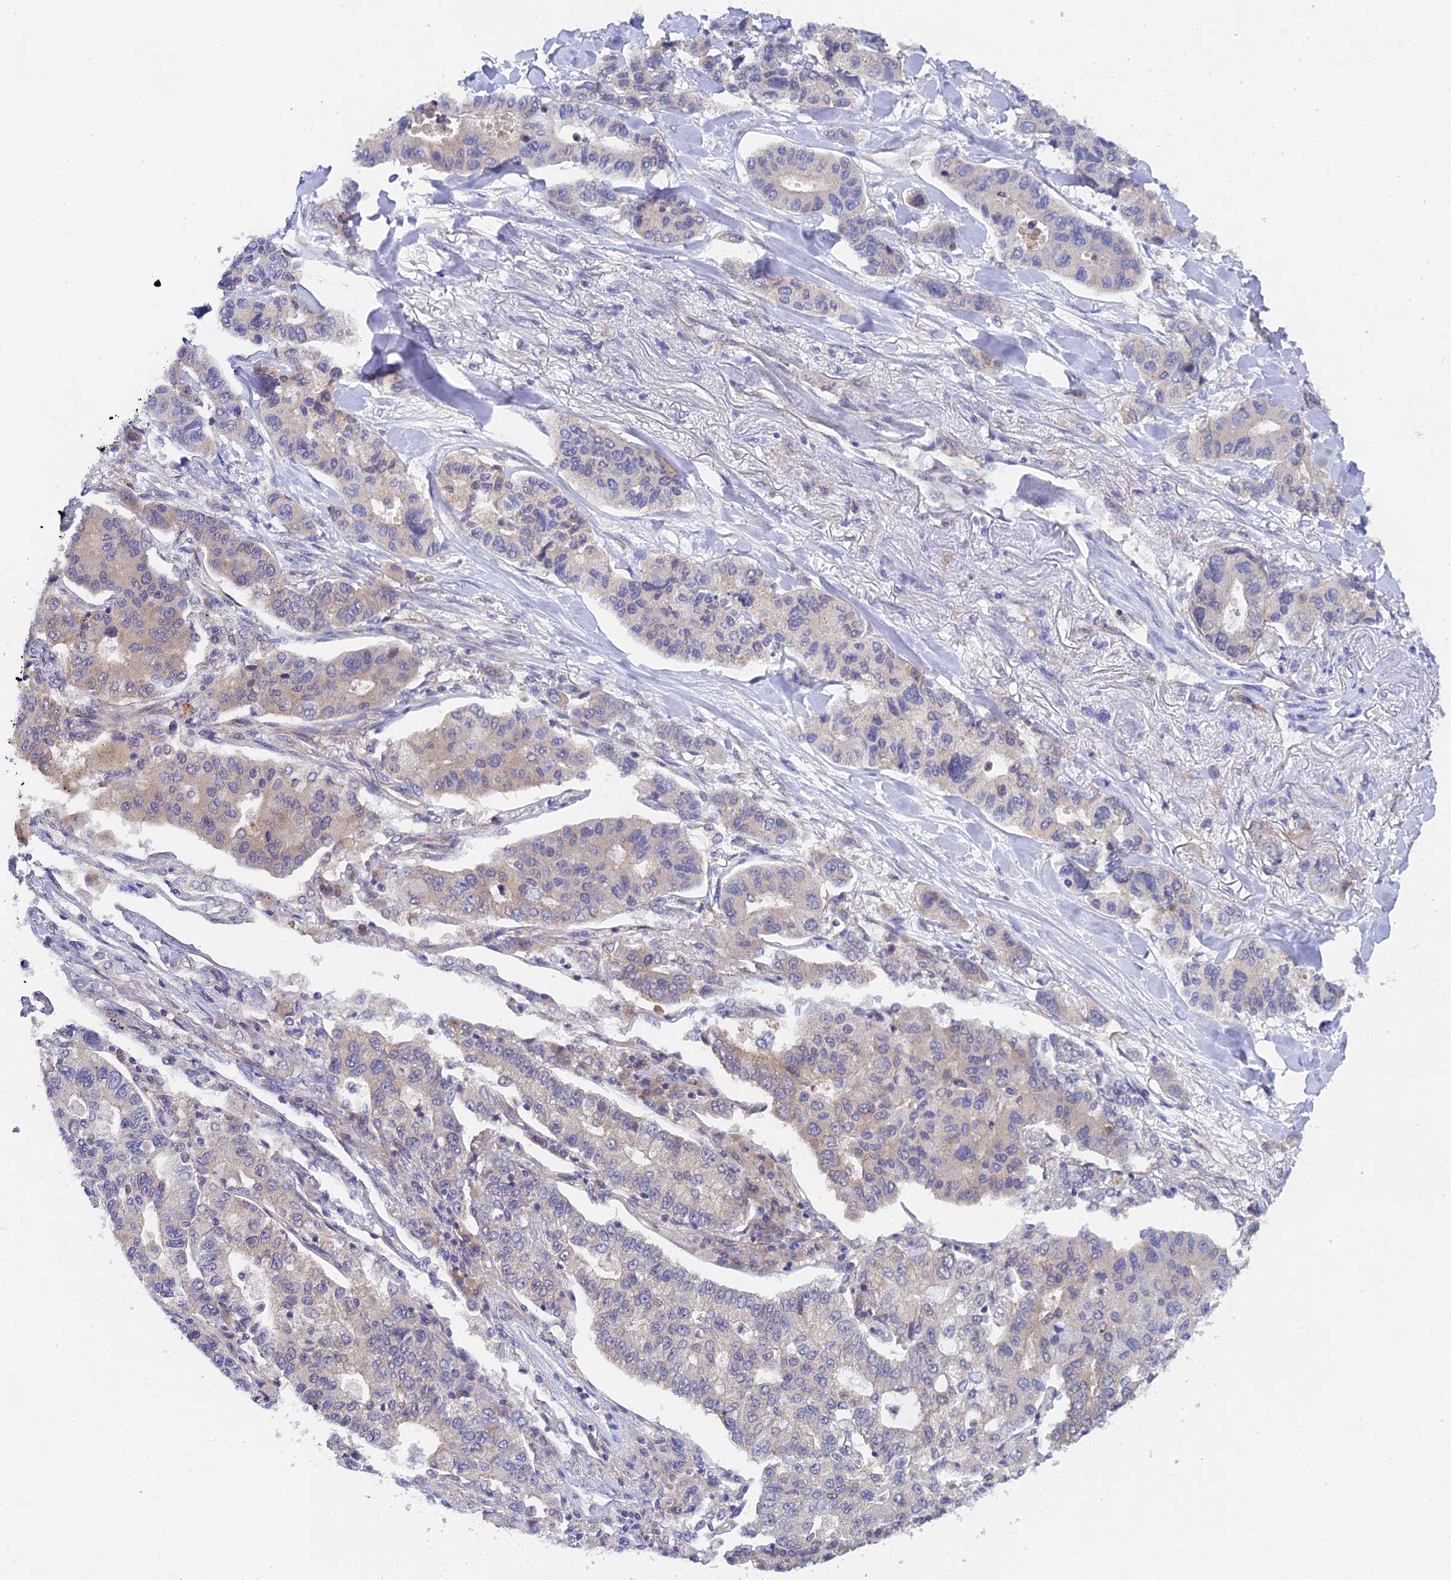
{"staining": {"intensity": "weak", "quantity": "<25%", "location": "cytoplasmic/membranous"}, "tissue": "lung cancer", "cell_type": "Tumor cells", "image_type": "cancer", "snomed": [{"axis": "morphology", "description": "Adenocarcinoma, NOS"}, {"axis": "topography", "description": "Lung"}], "caption": "Human lung cancer stained for a protein using immunohistochemistry (IHC) reveals no positivity in tumor cells.", "gene": "PPP2R2C", "patient": {"sex": "male", "age": 49}}